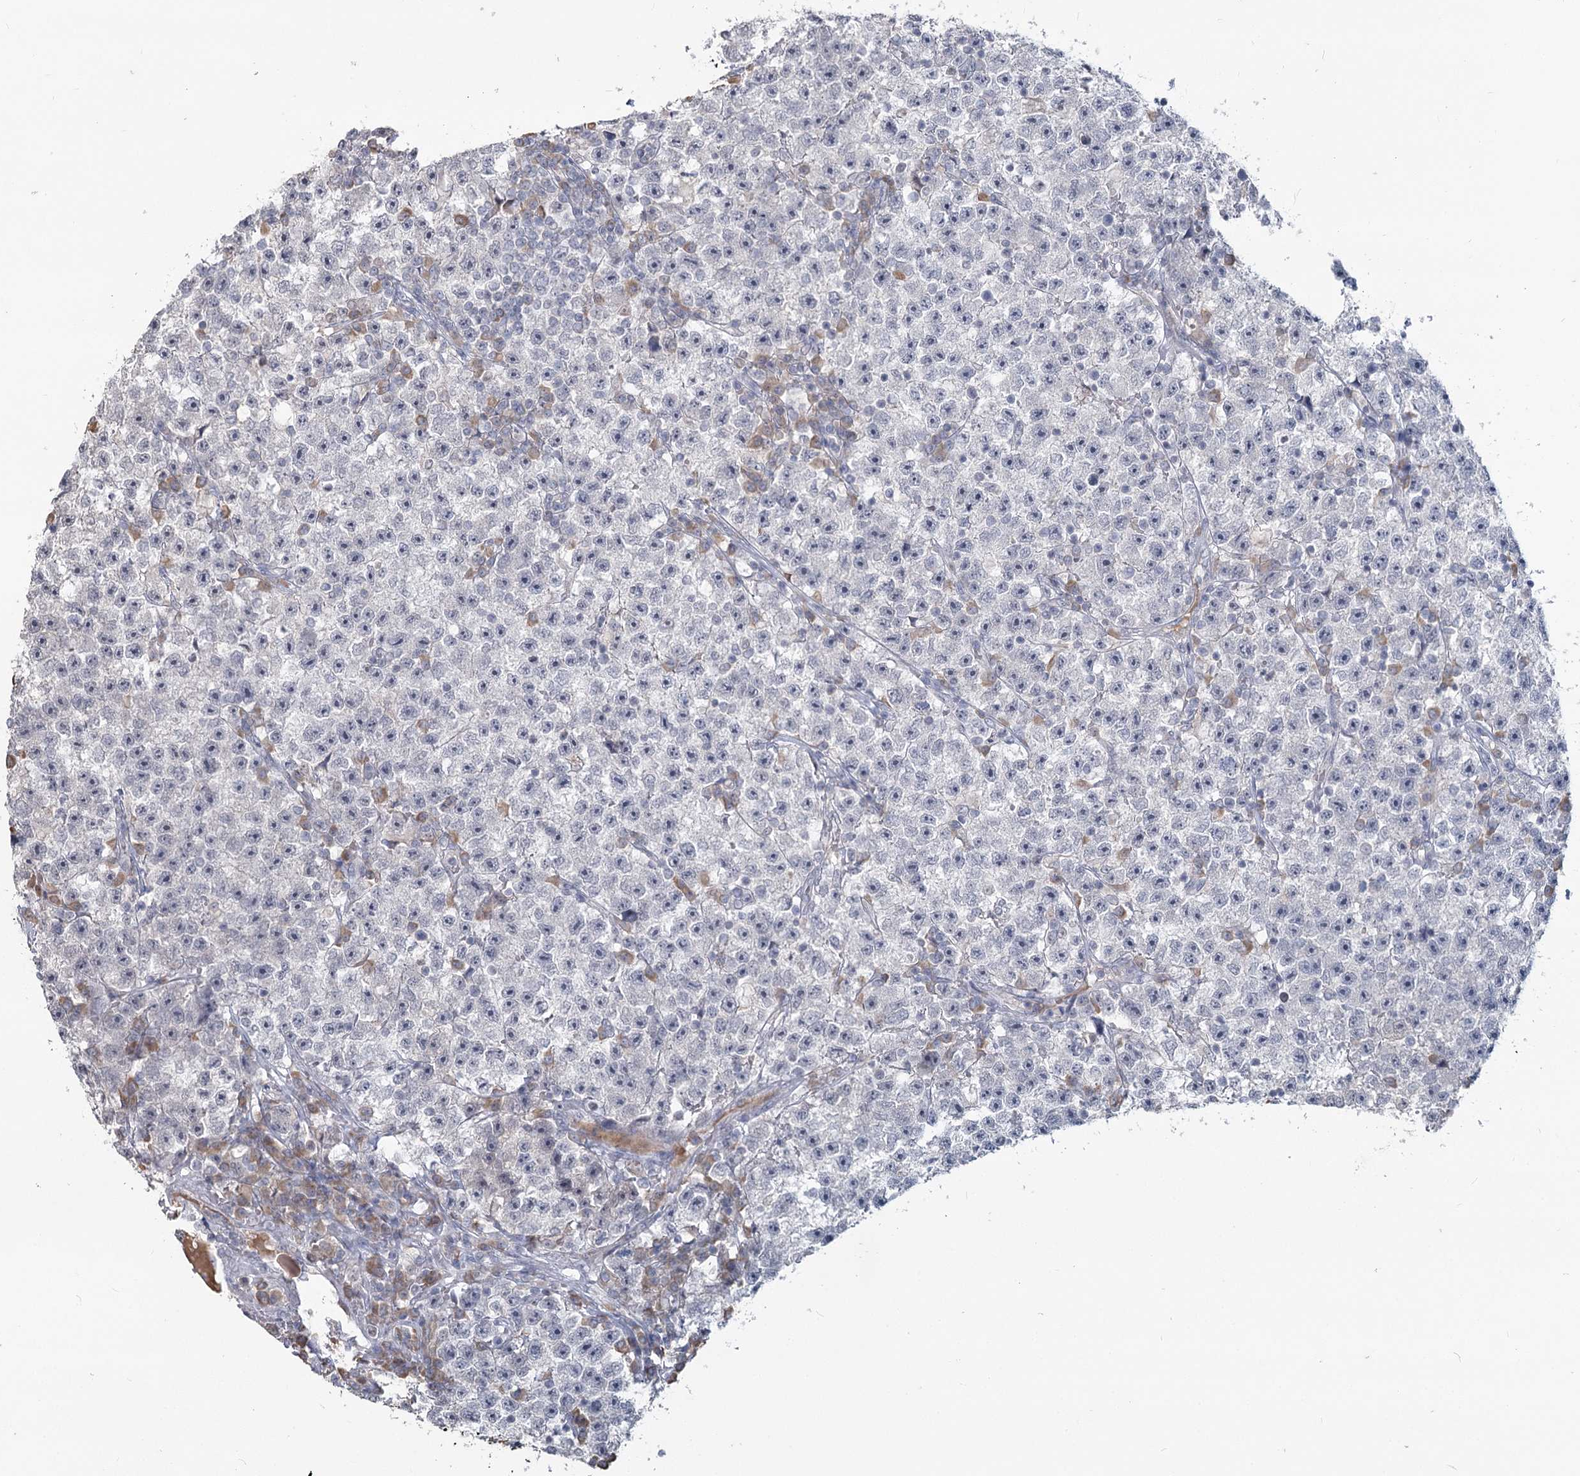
{"staining": {"intensity": "negative", "quantity": "none", "location": "none"}, "tissue": "testis cancer", "cell_type": "Tumor cells", "image_type": "cancer", "snomed": [{"axis": "morphology", "description": "Seminoma, NOS"}, {"axis": "topography", "description": "Testis"}], "caption": "Tumor cells are negative for protein expression in human testis cancer.", "gene": "SLC9A3", "patient": {"sex": "male", "age": 22}}